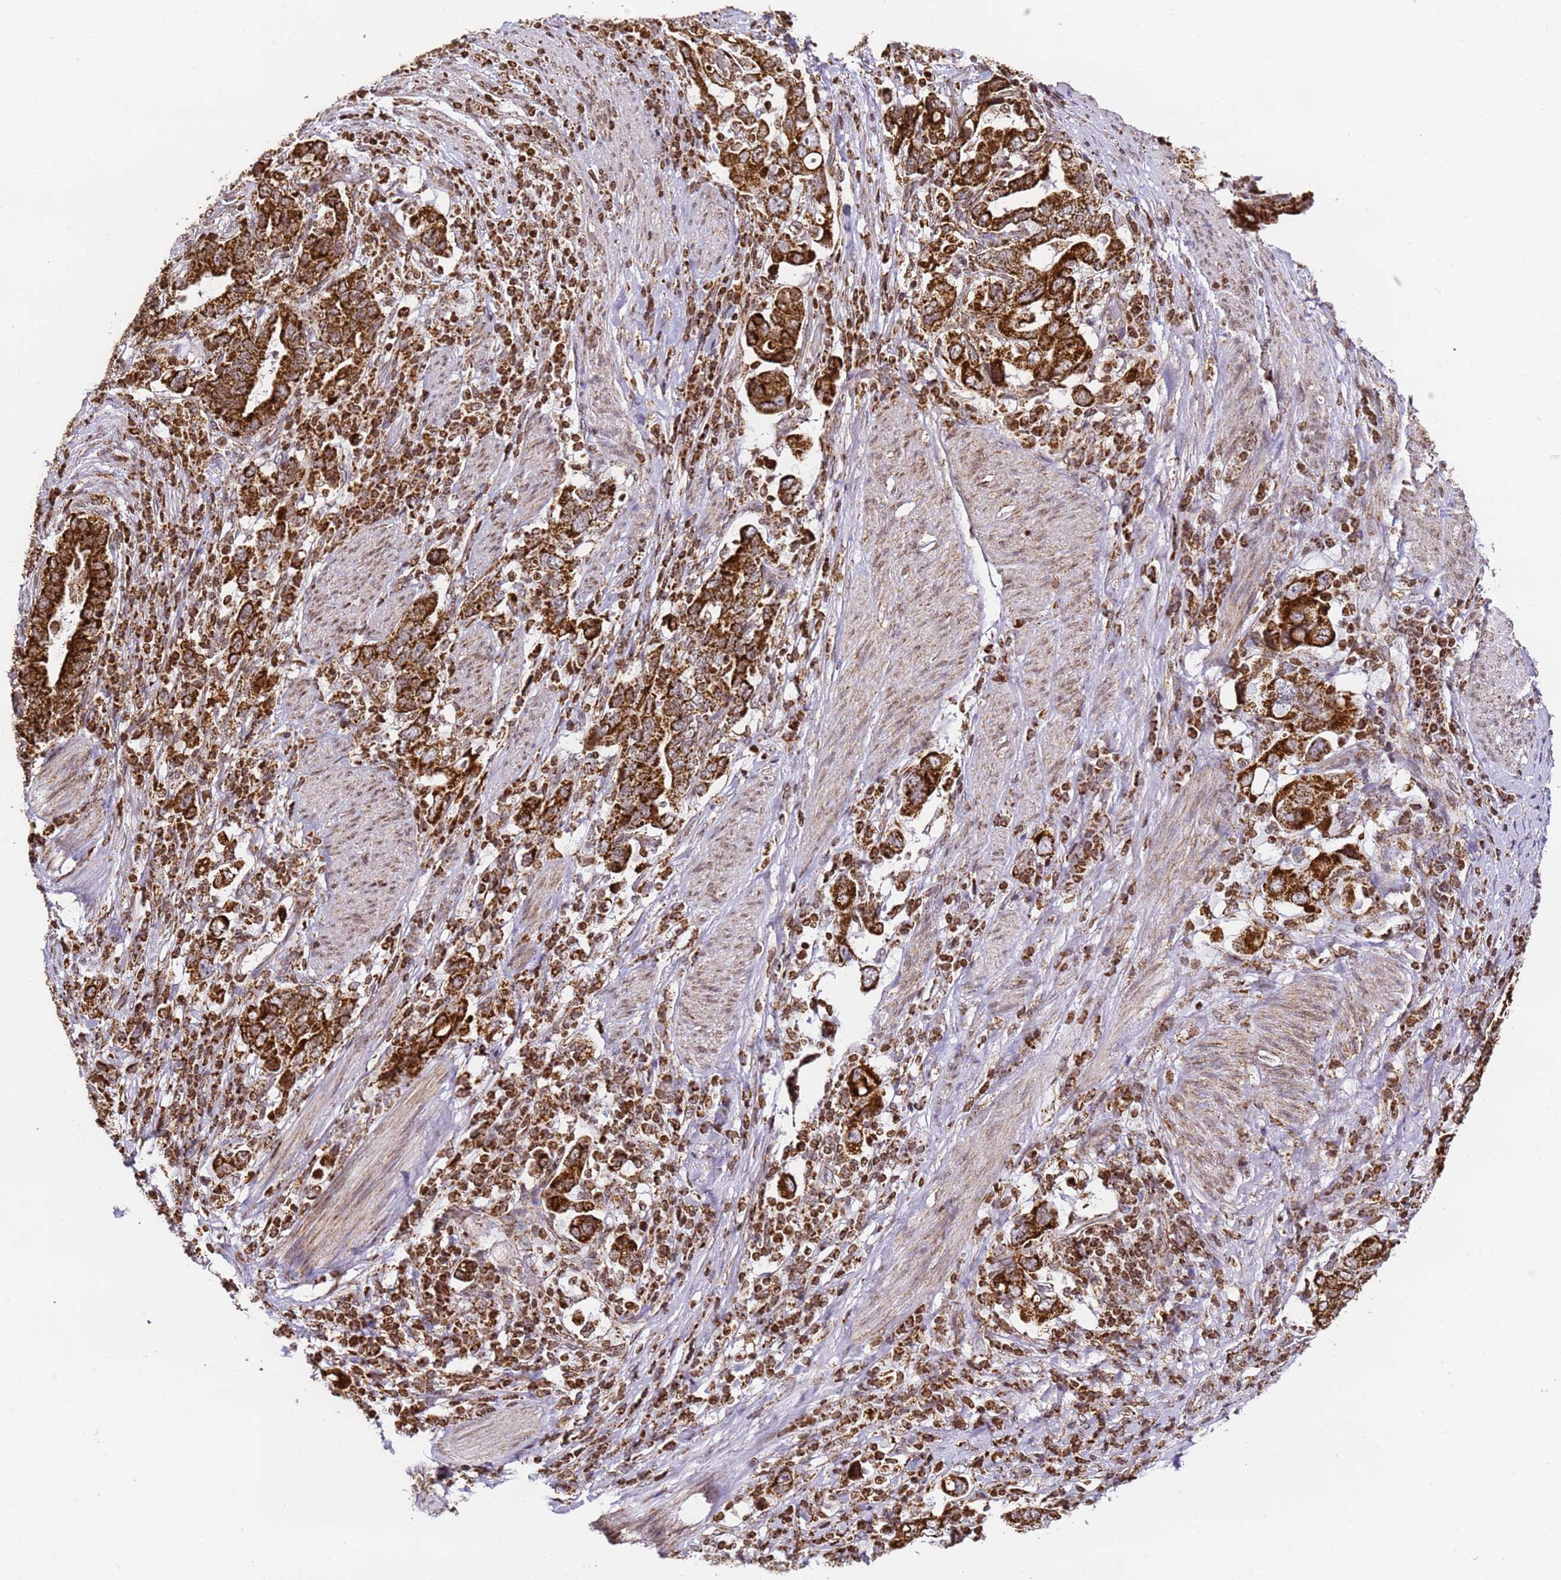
{"staining": {"intensity": "strong", "quantity": ">75%", "location": "cytoplasmic/membranous"}, "tissue": "stomach cancer", "cell_type": "Tumor cells", "image_type": "cancer", "snomed": [{"axis": "morphology", "description": "Adenocarcinoma, NOS"}, {"axis": "topography", "description": "Stomach, upper"}], "caption": "IHC of adenocarcinoma (stomach) displays high levels of strong cytoplasmic/membranous positivity in approximately >75% of tumor cells.", "gene": "HSPE1", "patient": {"sex": "male", "age": 62}}